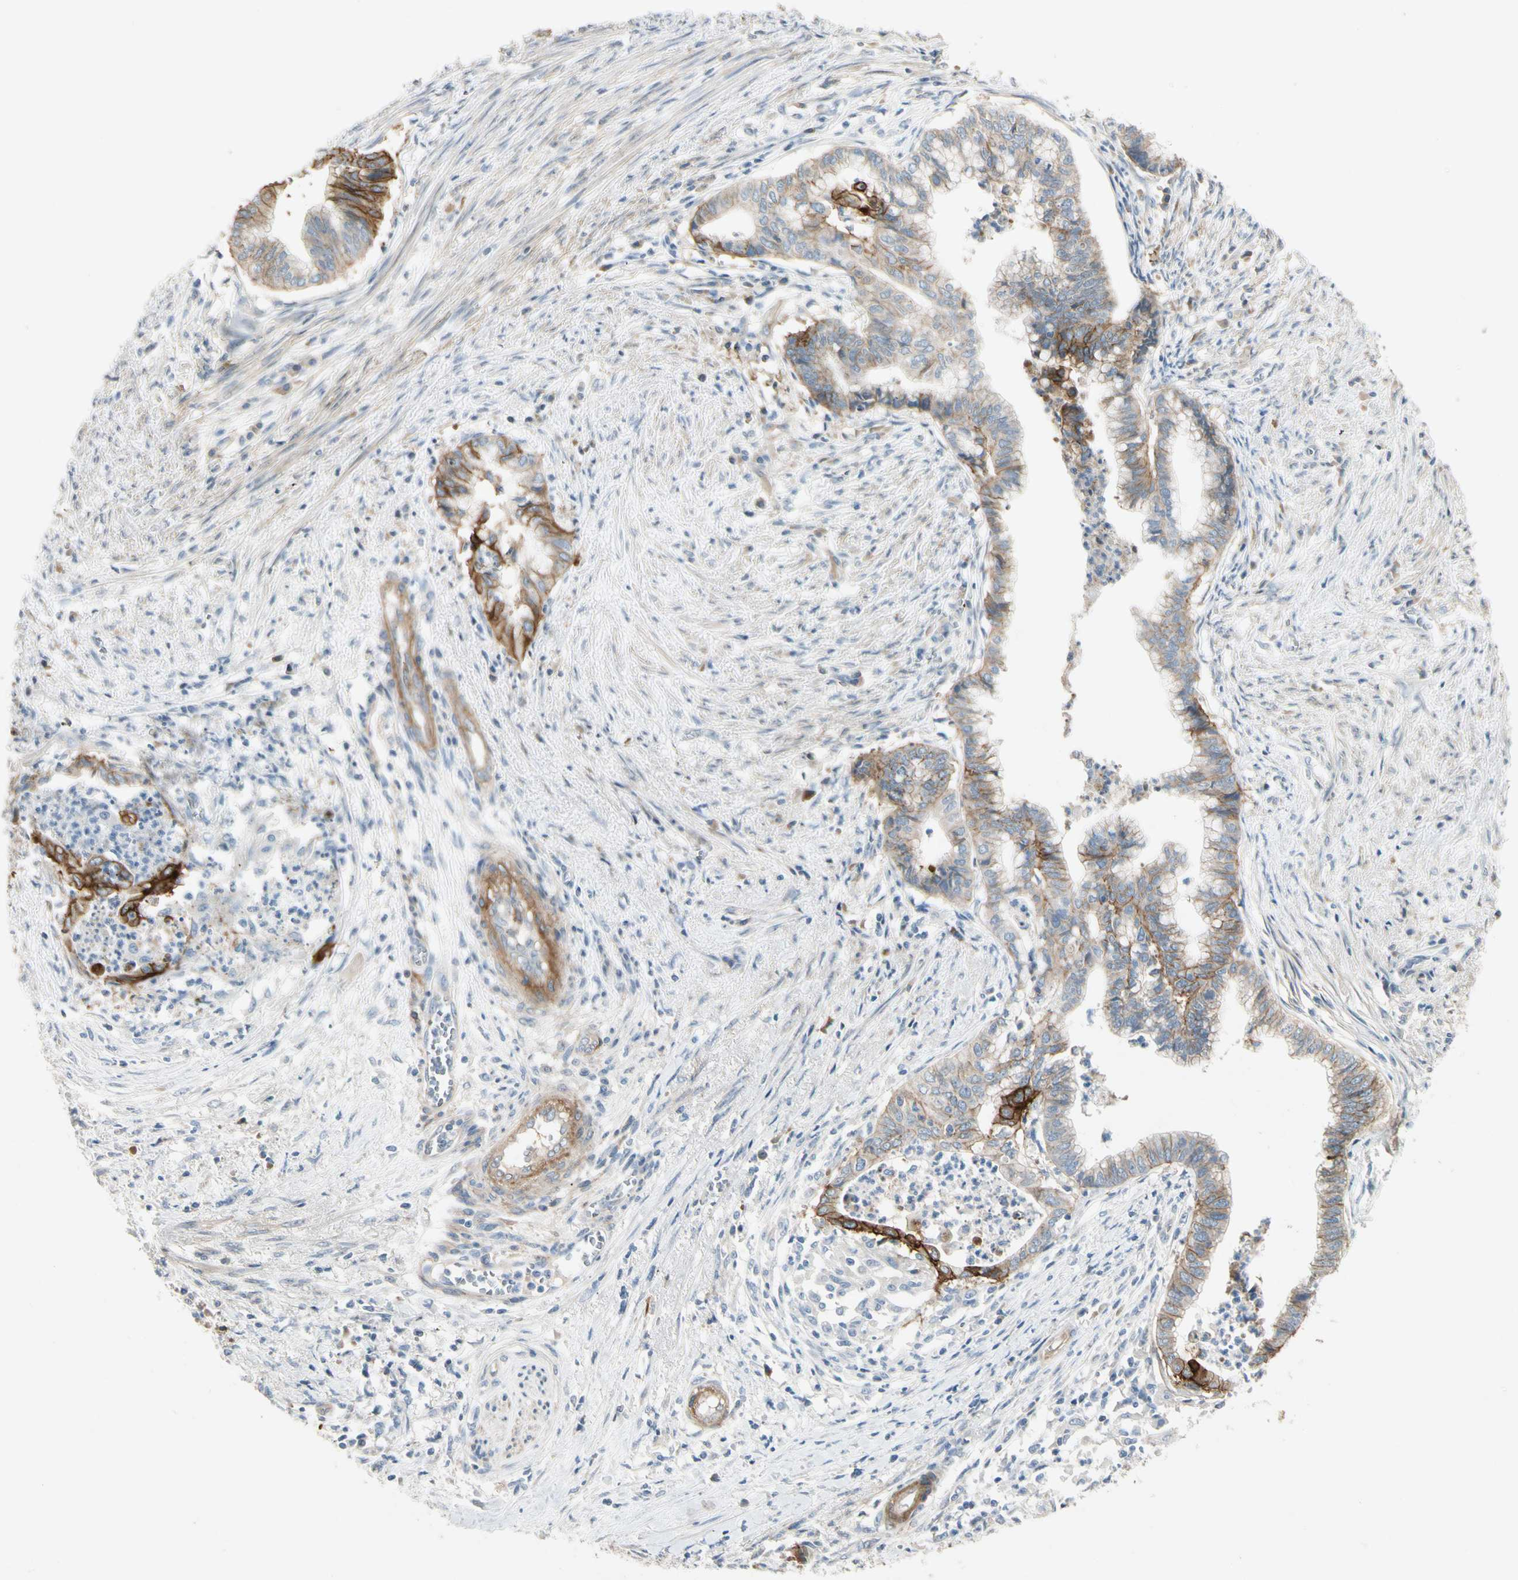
{"staining": {"intensity": "strong", "quantity": "25%-75%", "location": "cytoplasmic/membranous"}, "tissue": "endometrial cancer", "cell_type": "Tumor cells", "image_type": "cancer", "snomed": [{"axis": "morphology", "description": "Necrosis, NOS"}, {"axis": "morphology", "description": "Adenocarcinoma, NOS"}, {"axis": "topography", "description": "Endometrium"}], "caption": "This micrograph shows immunohistochemistry (IHC) staining of human endometrial cancer, with high strong cytoplasmic/membranous staining in approximately 25%-75% of tumor cells.", "gene": "ITGA3", "patient": {"sex": "female", "age": 79}}